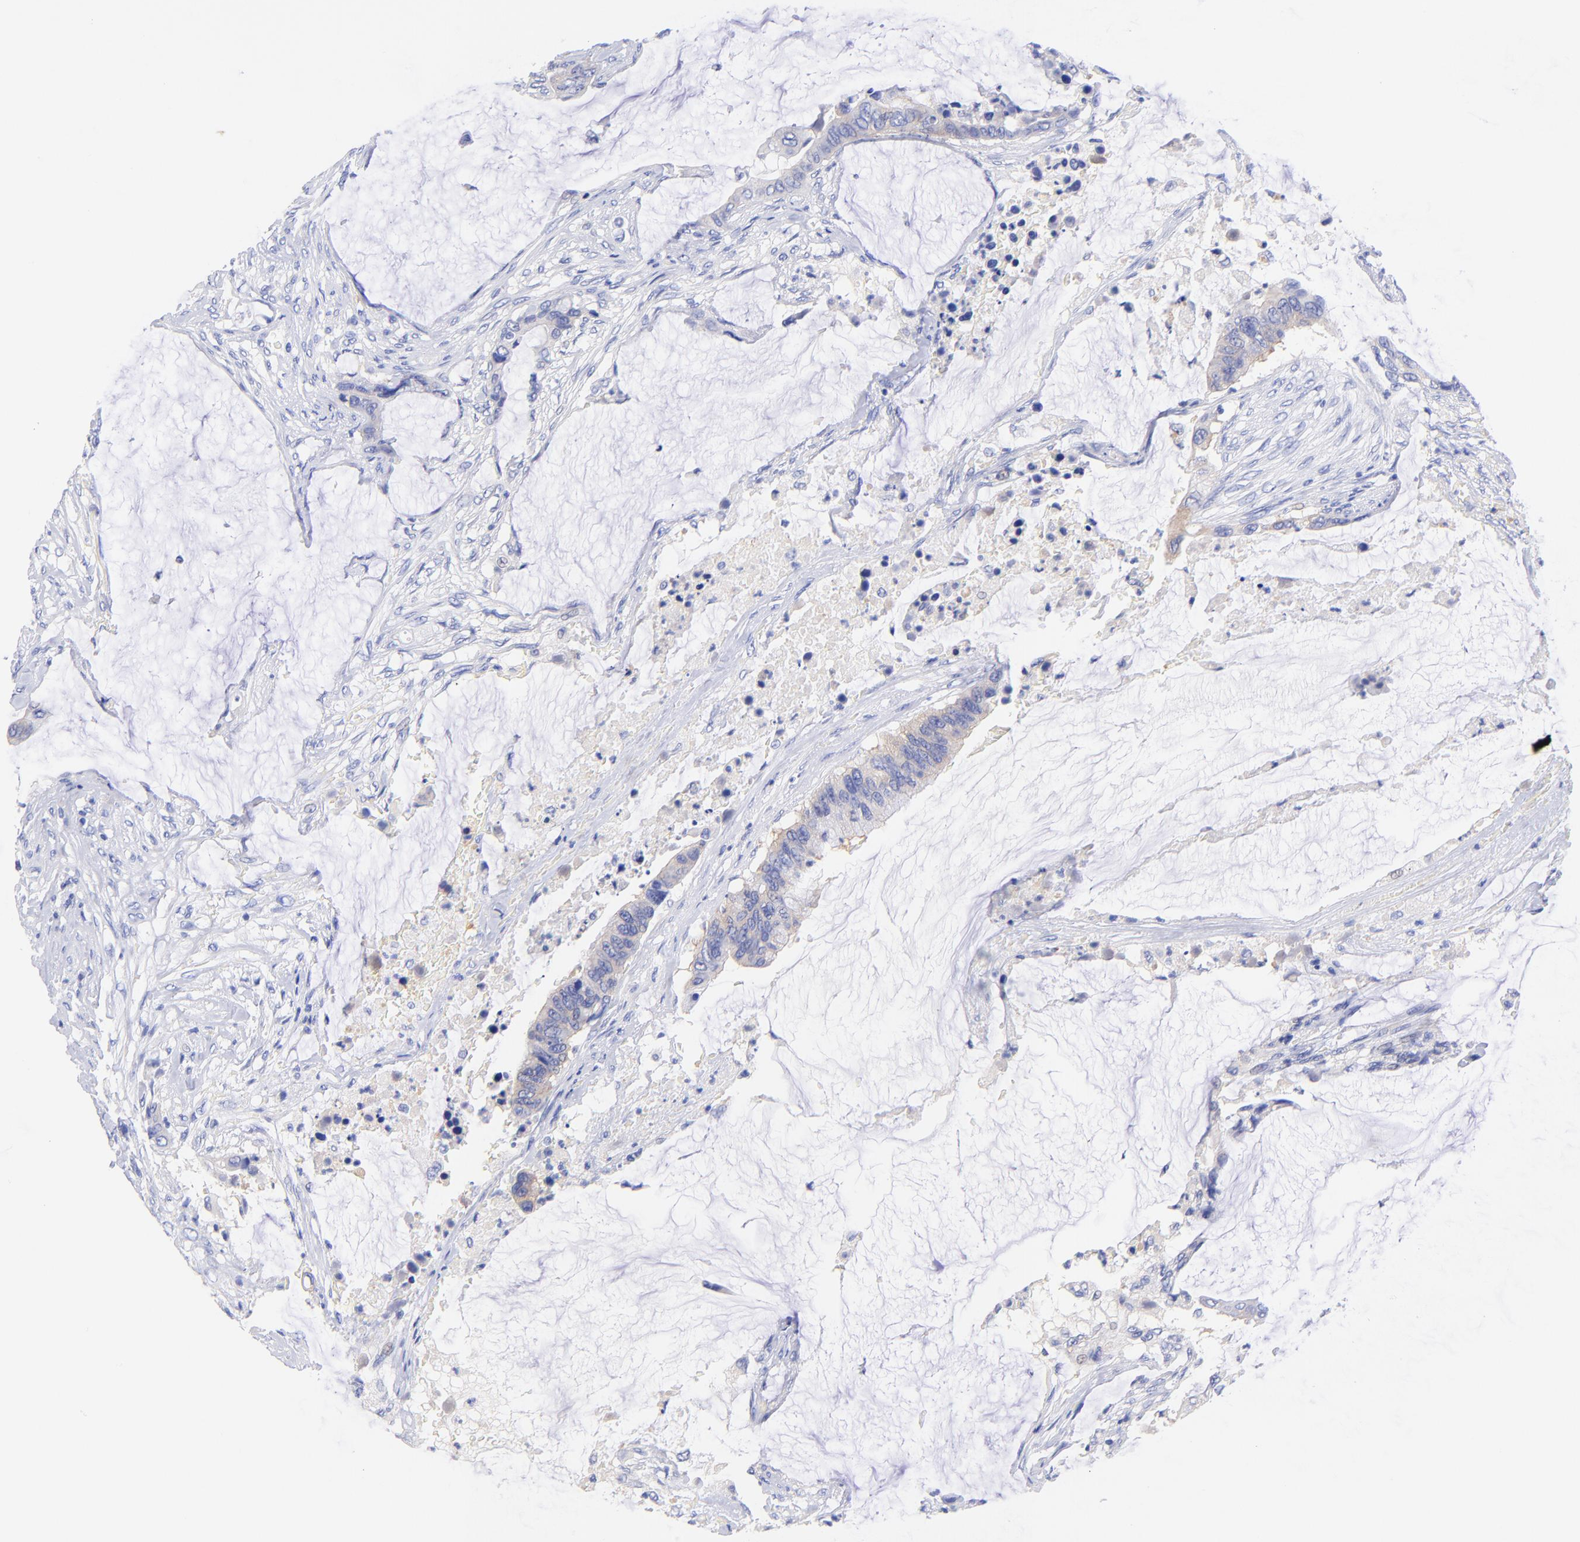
{"staining": {"intensity": "moderate", "quantity": "25%-75%", "location": "cytoplasmic/membranous"}, "tissue": "colorectal cancer", "cell_type": "Tumor cells", "image_type": "cancer", "snomed": [{"axis": "morphology", "description": "Adenocarcinoma, NOS"}, {"axis": "topography", "description": "Rectum"}], "caption": "Immunohistochemical staining of human colorectal cancer (adenocarcinoma) displays medium levels of moderate cytoplasmic/membranous protein staining in approximately 25%-75% of tumor cells.", "gene": "GPHN", "patient": {"sex": "female", "age": 59}}